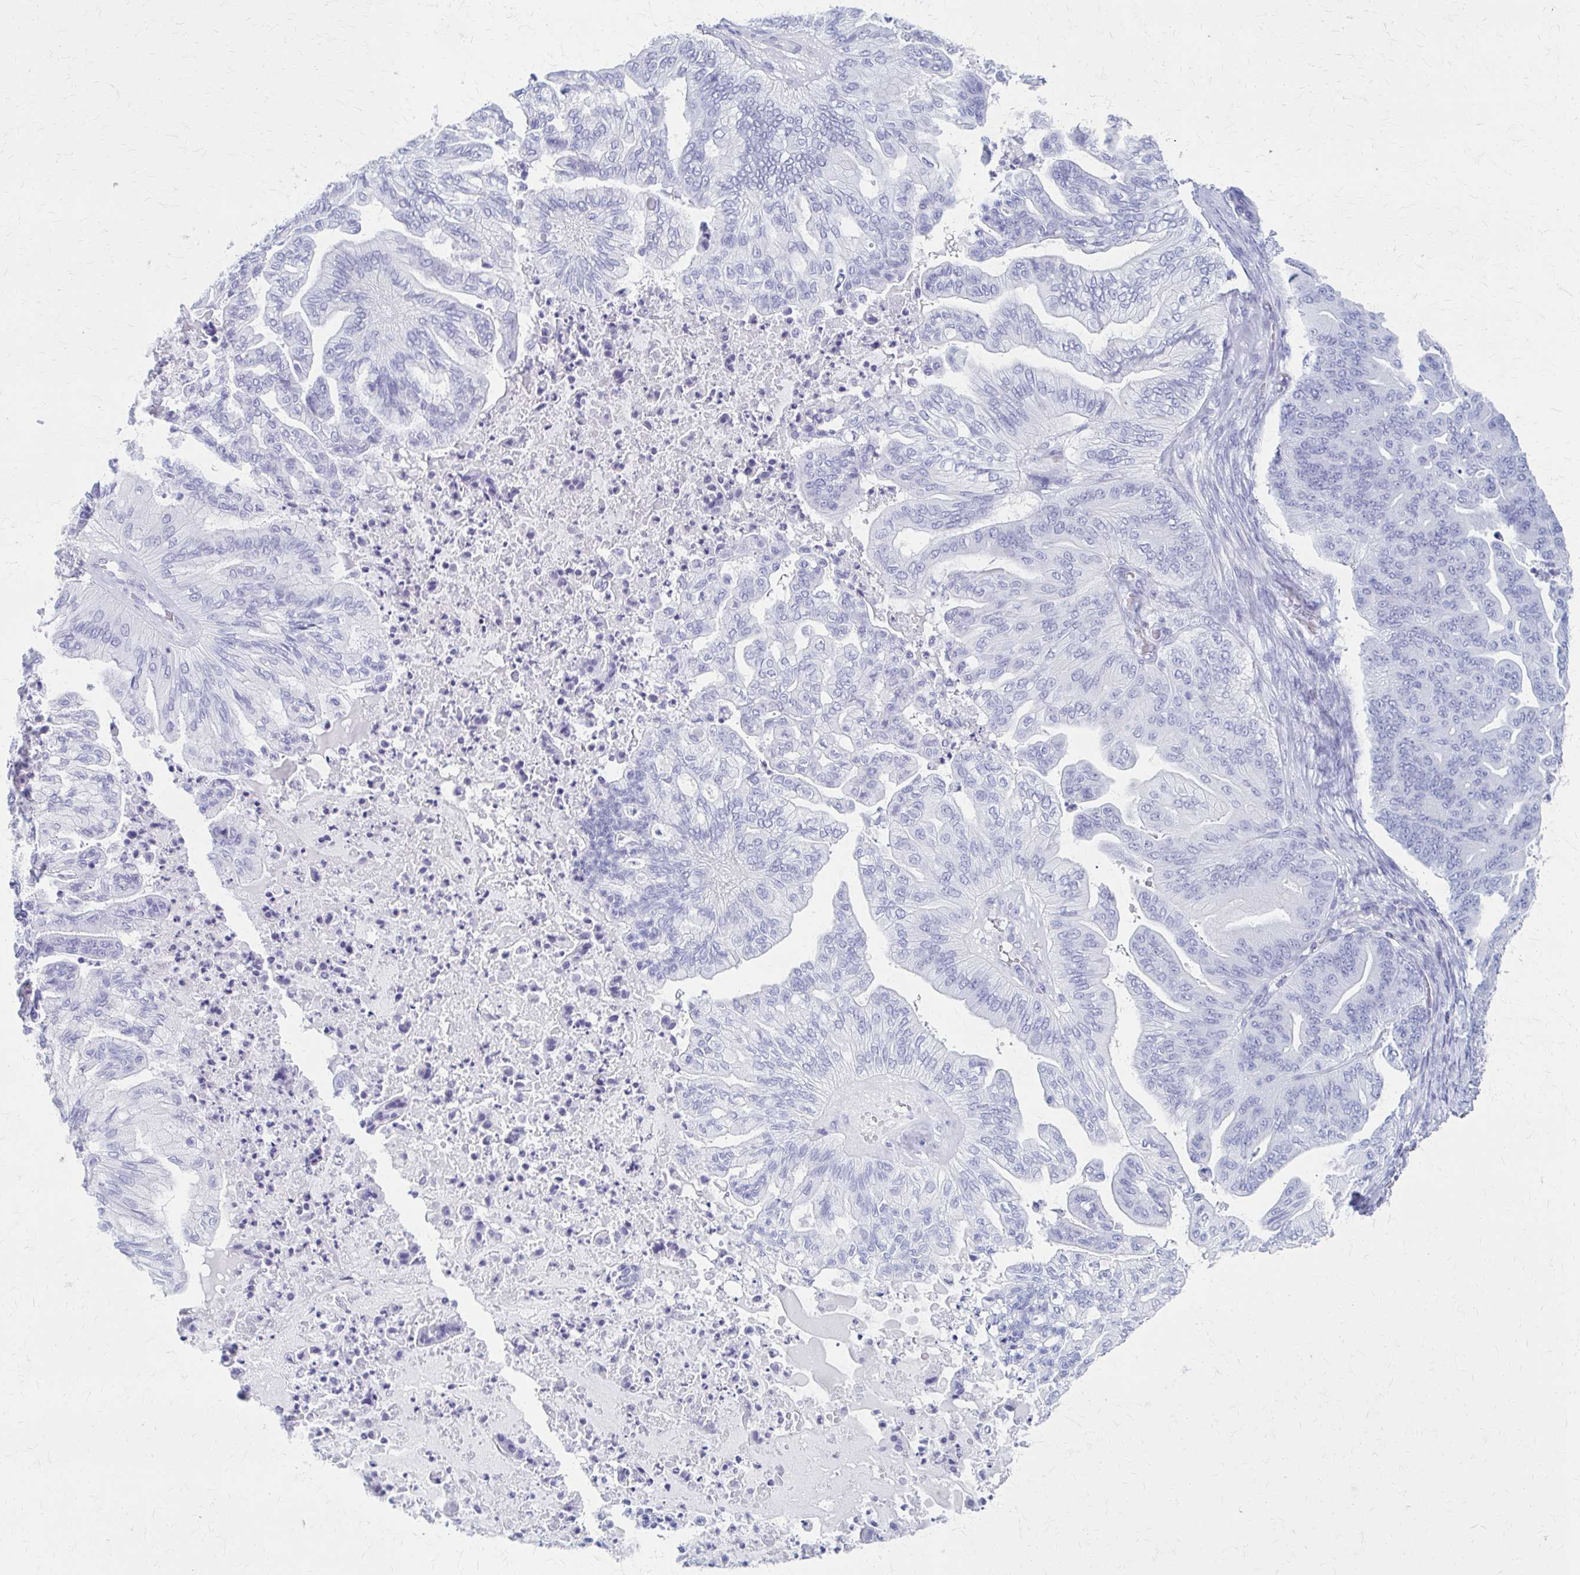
{"staining": {"intensity": "negative", "quantity": "none", "location": "none"}, "tissue": "ovarian cancer", "cell_type": "Tumor cells", "image_type": "cancer", "snomed": [{"axis": "morphology", "description": "Cystadenocarcinoma, mucinous, NOS"}, {"axis": "topography", "description": "Ovary"}], "caption": "DAB immunohistochemical staining of ovarian cancer reveals no significant expression in tumor cells. (Brightfield microscopy of DAB immunohistochemistry at high magnification).", "gene": "CELF5", "patient": {"sex": "female", "age": 67}}